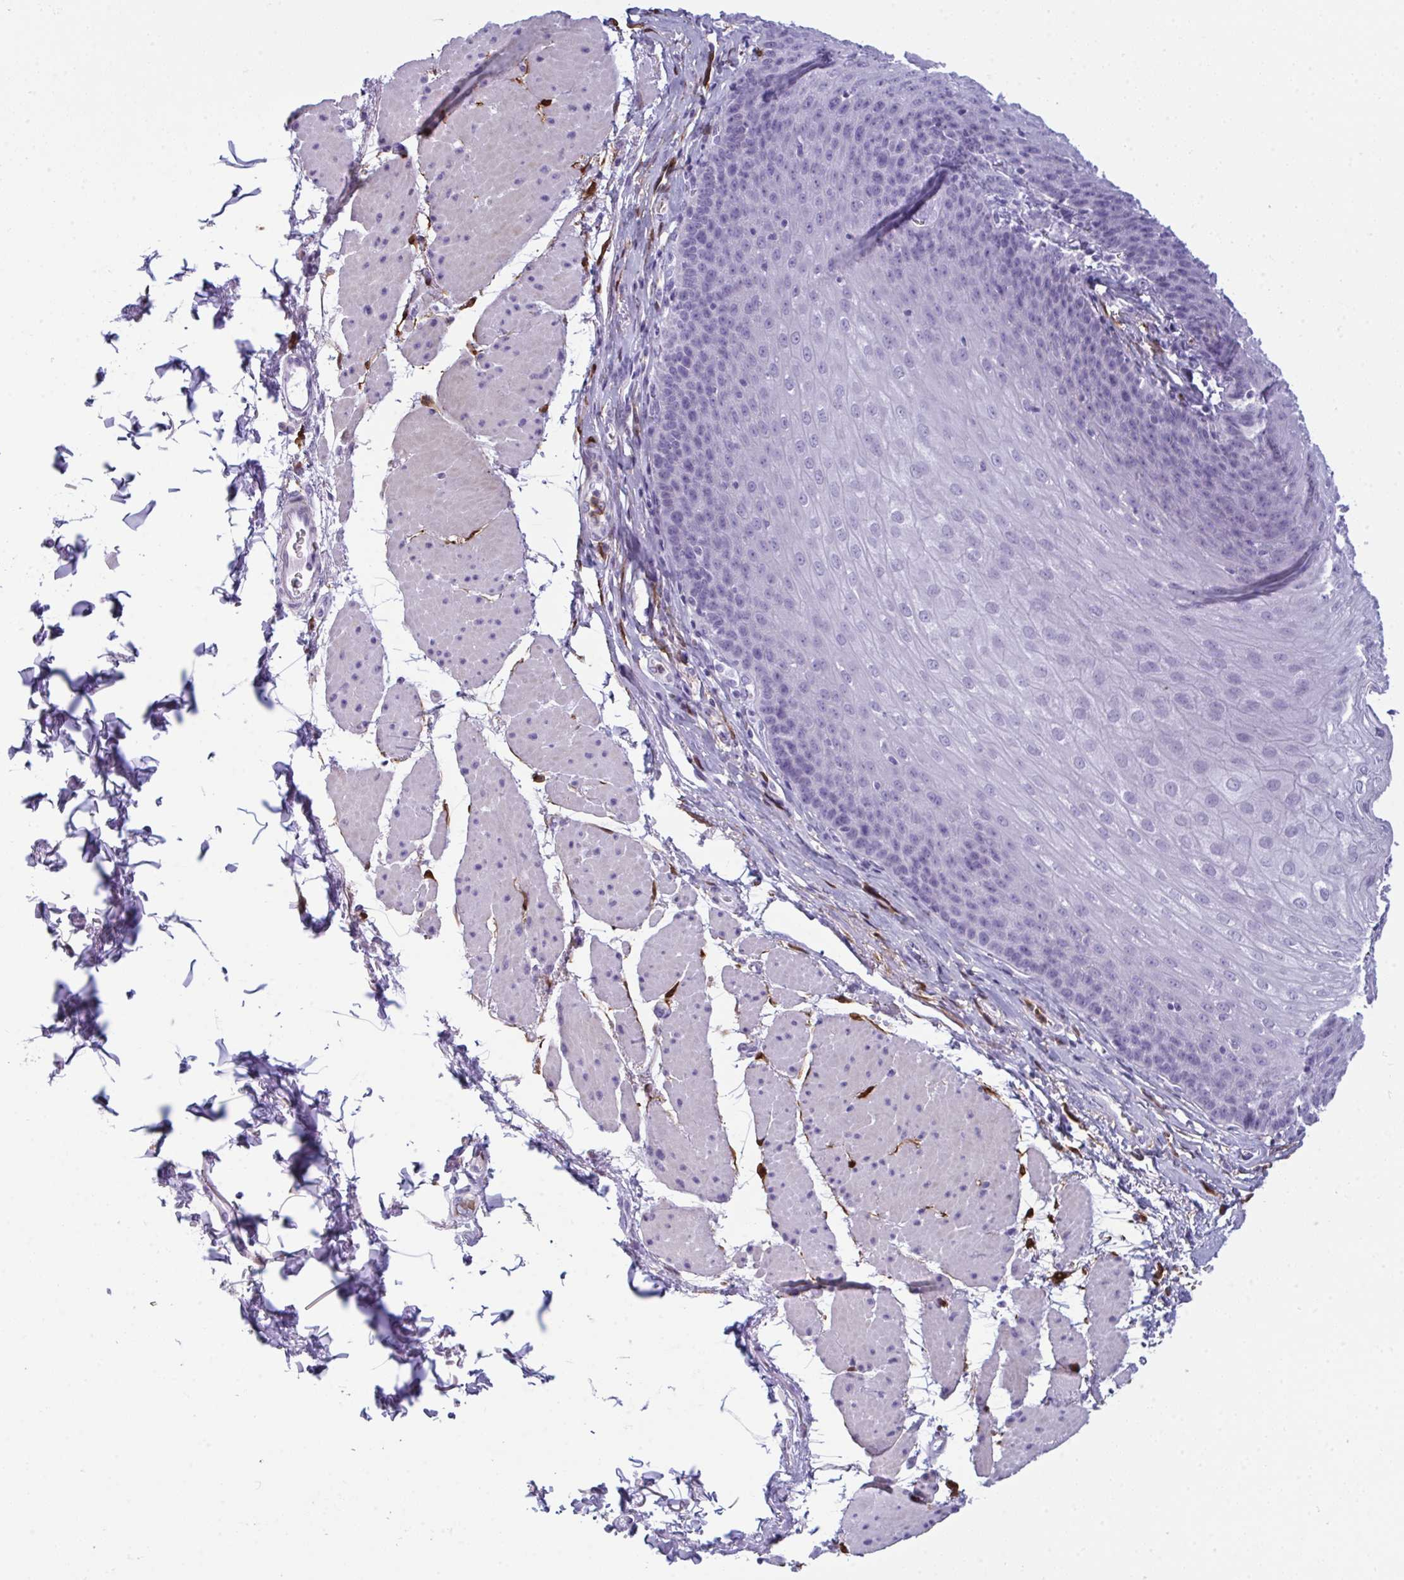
{"staining": {"intensity": "negative", "quantity": "none", "location": "none"}, "tissue": "esophagus", "cell_type": "Squamous epithelial cells", "image_type": "normal", "snomed": [{"axis": "morphology", "description": "Normal tissue, NOS"}, {"axis": "topography", "description": "Esophagus"}], "caption": "Histopathology image shows no protein positivity in squamous epithelial cells of benign esophagus. (IHC, brightfield microscopy, high magnification).", "gene": "ARHGAP42", "patient": {"sex": "female", "age": 81}}